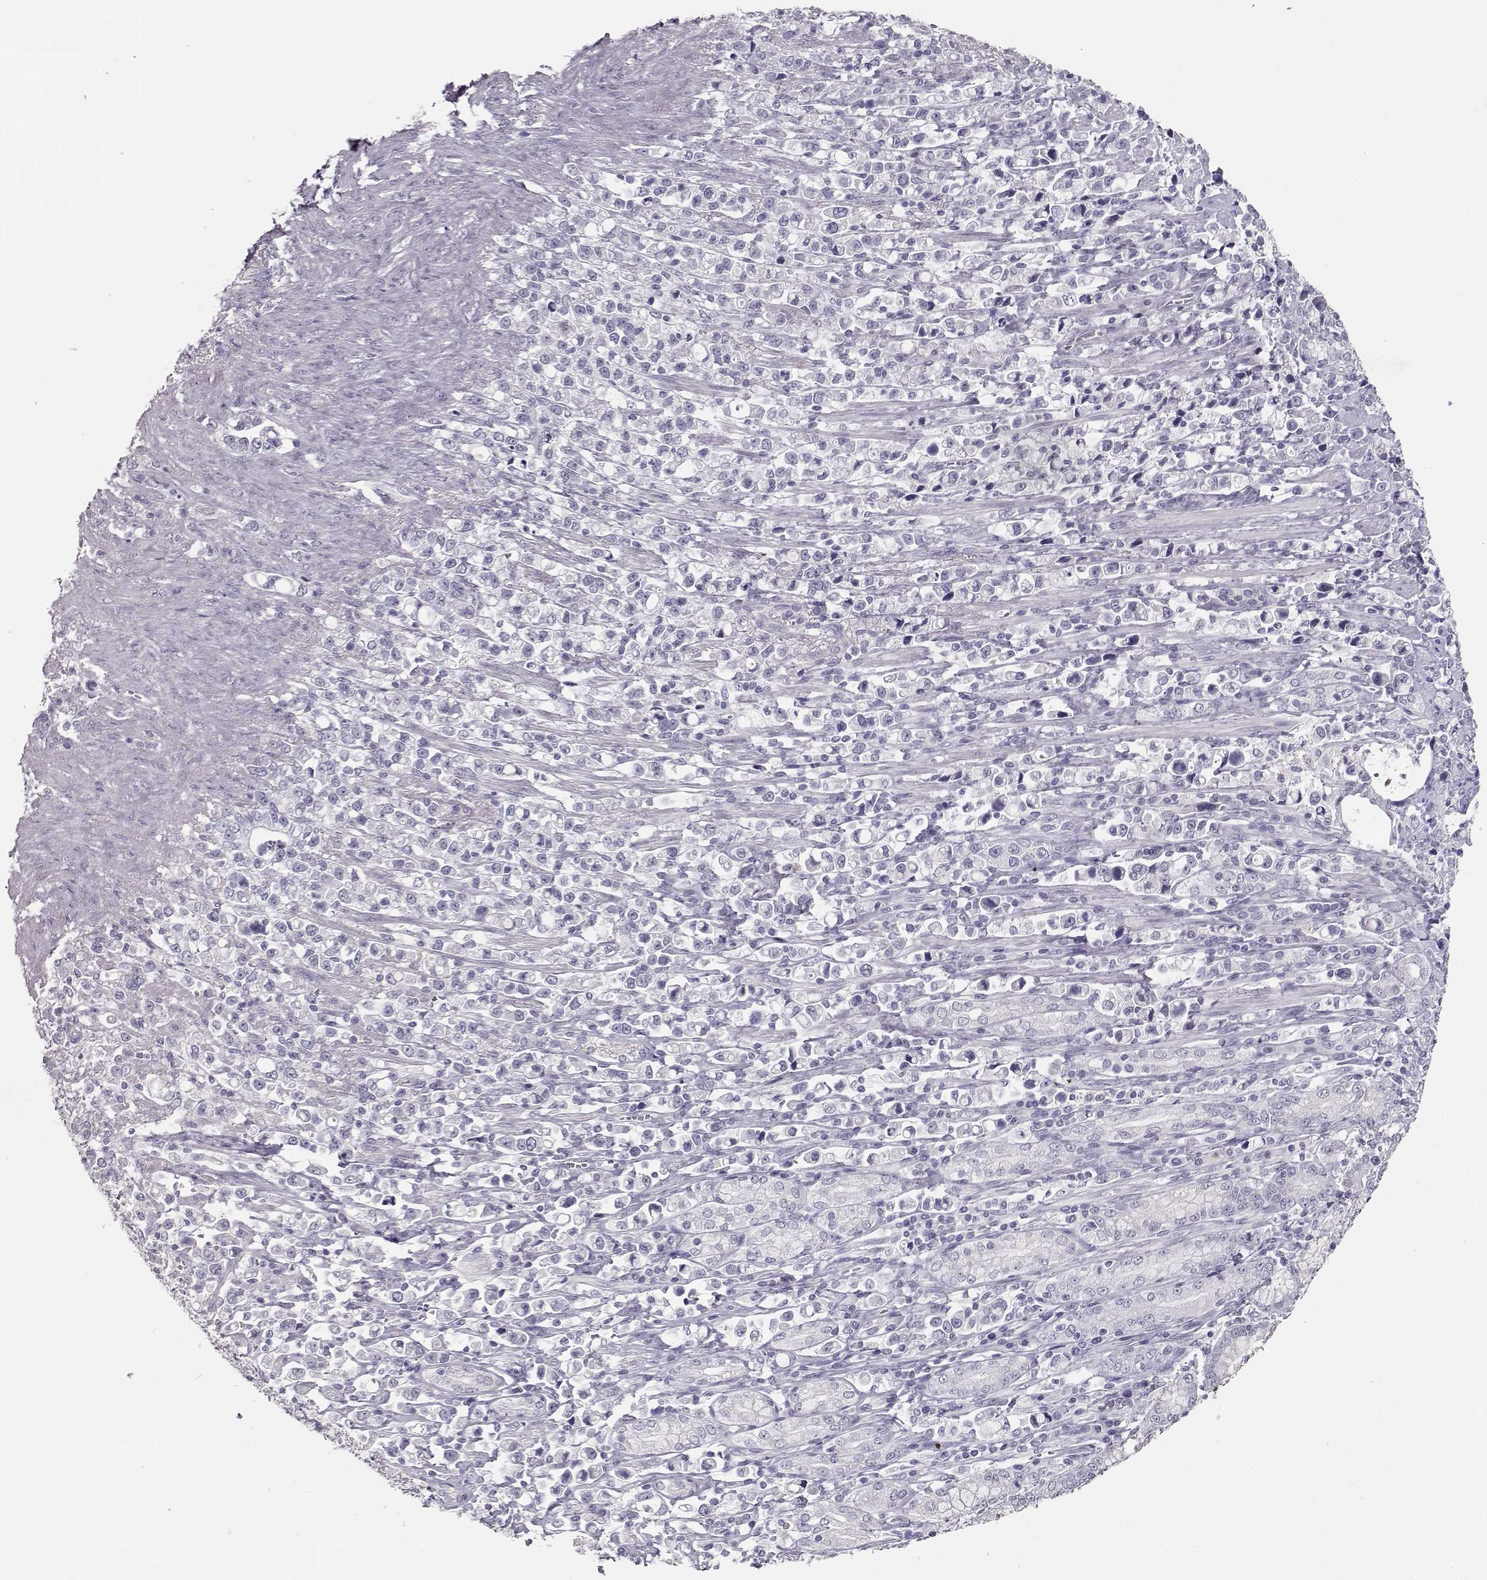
{"staining": {"intensity": "negative", "quantity": "none", "location": "none"}, "tissue": "stomach cancer", "cell_type": "Tumor cells", "image_type": "cancer", "snomed": [{"axis": "morphology", "description": "Adenocarcinoma, NOS"}, {"axis": "topography", "description": "Stomach"}], "caption": "Stomach cancer was stained to show a protein in brown. There is no significant positivity in tumor cells. (Immunohistochemistry (ihc), brightfield microscopy, high magnification).", "gene": "MAGEC1", "patient": {"sex": "male", "age": 63}}